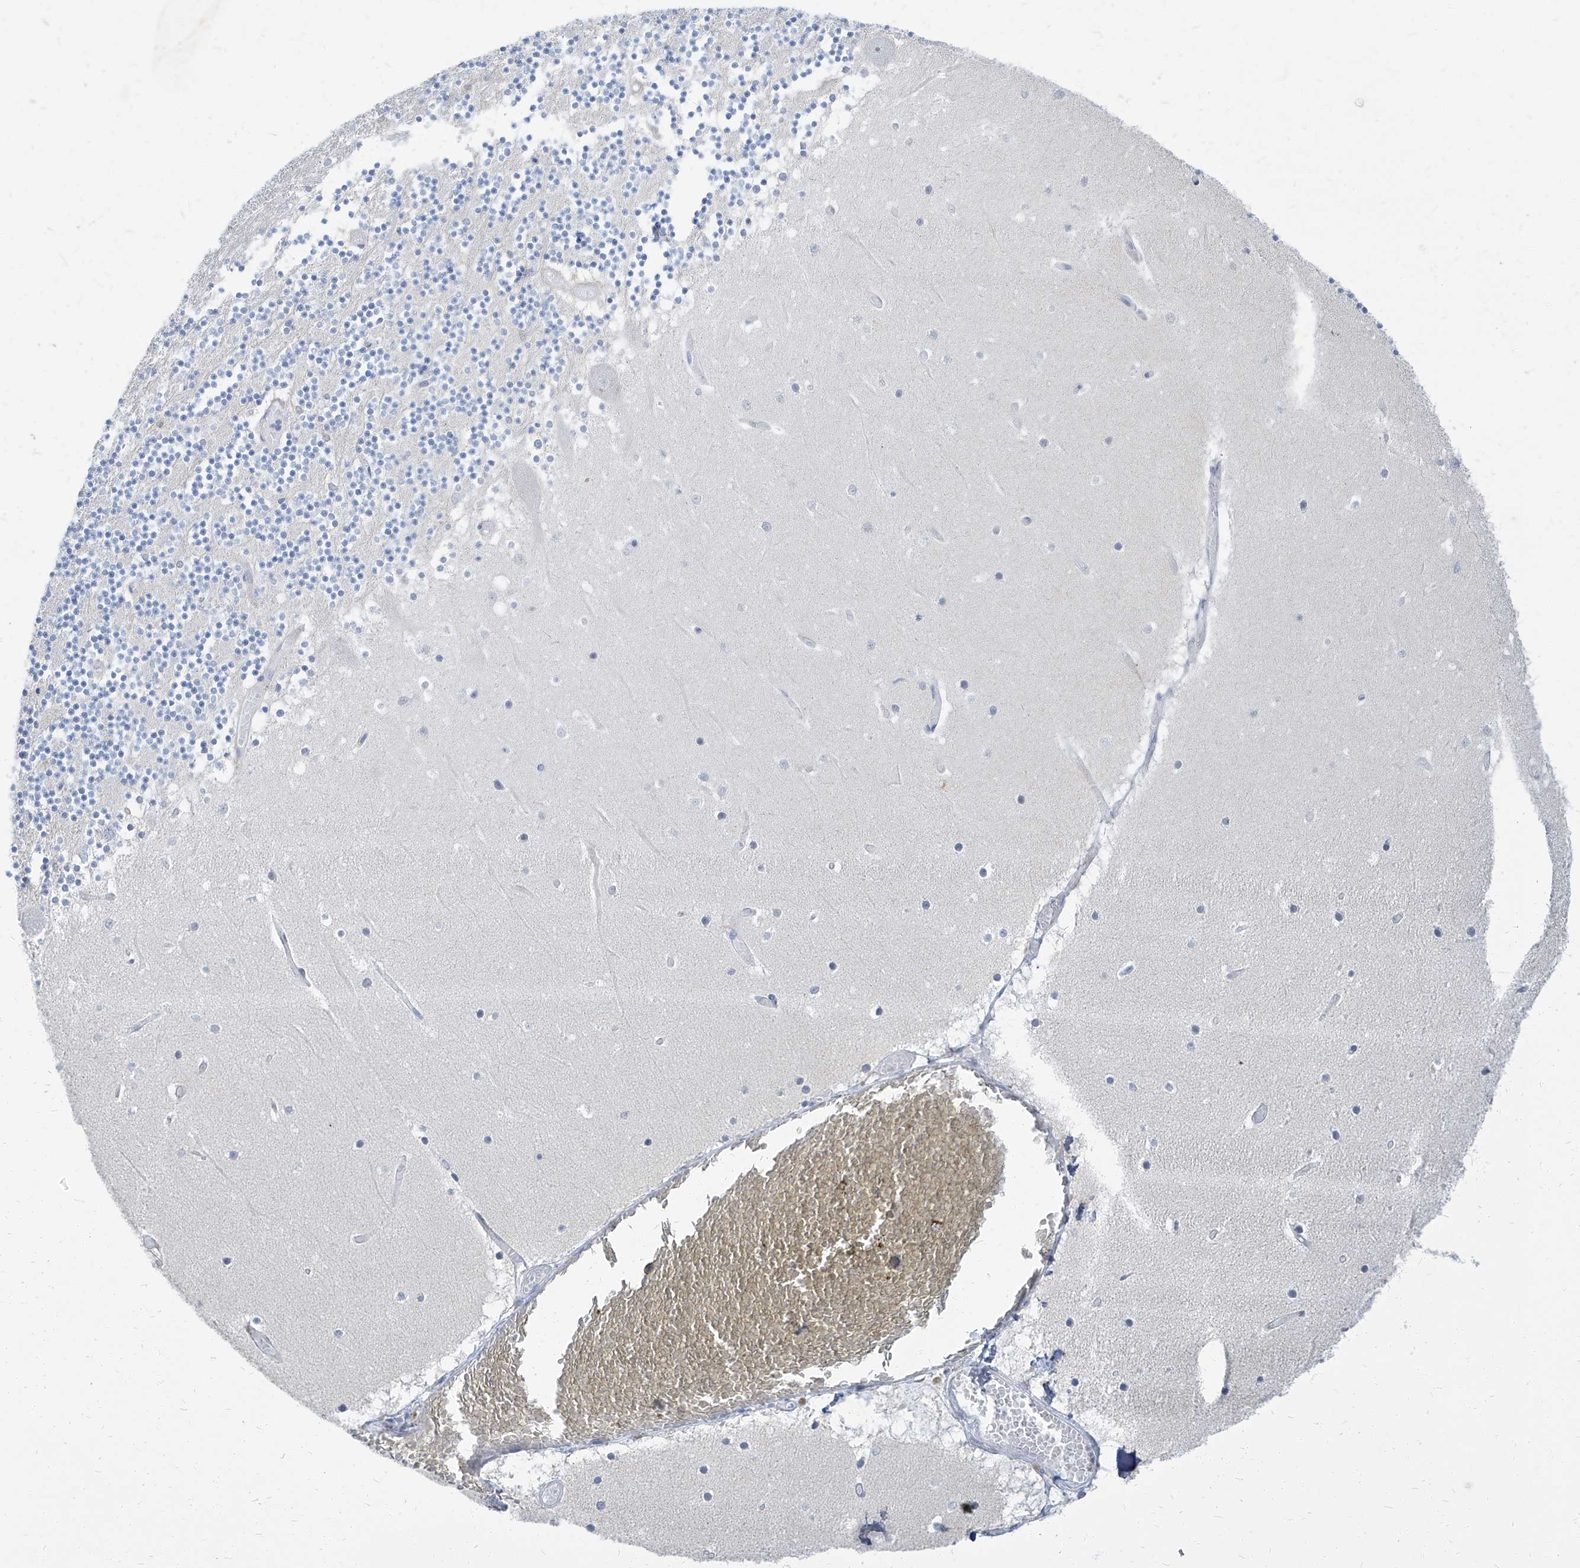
{"staining": {"intensity": "negative", "quantity": "none", "location": "none"}, "tissue": "cerebellum", "cell_type": "Cells in granular layer", "image_type": "normal", "snomed": [{"axis": "morphology", "description": "Normal tissue, NOS"}, {"axis": "topography", "description": "Cerebellum"}], "caption": "Immunohistochemistry image of unremarkable human cerebellum stained for a protein (brown), which displays no expression in cells in granular layer. (Immunohistochemistry (ihc), brightfield microscopy, high magnification).", "gene": "TXLNB", "patient": {"sex": "female", "age": 28}}